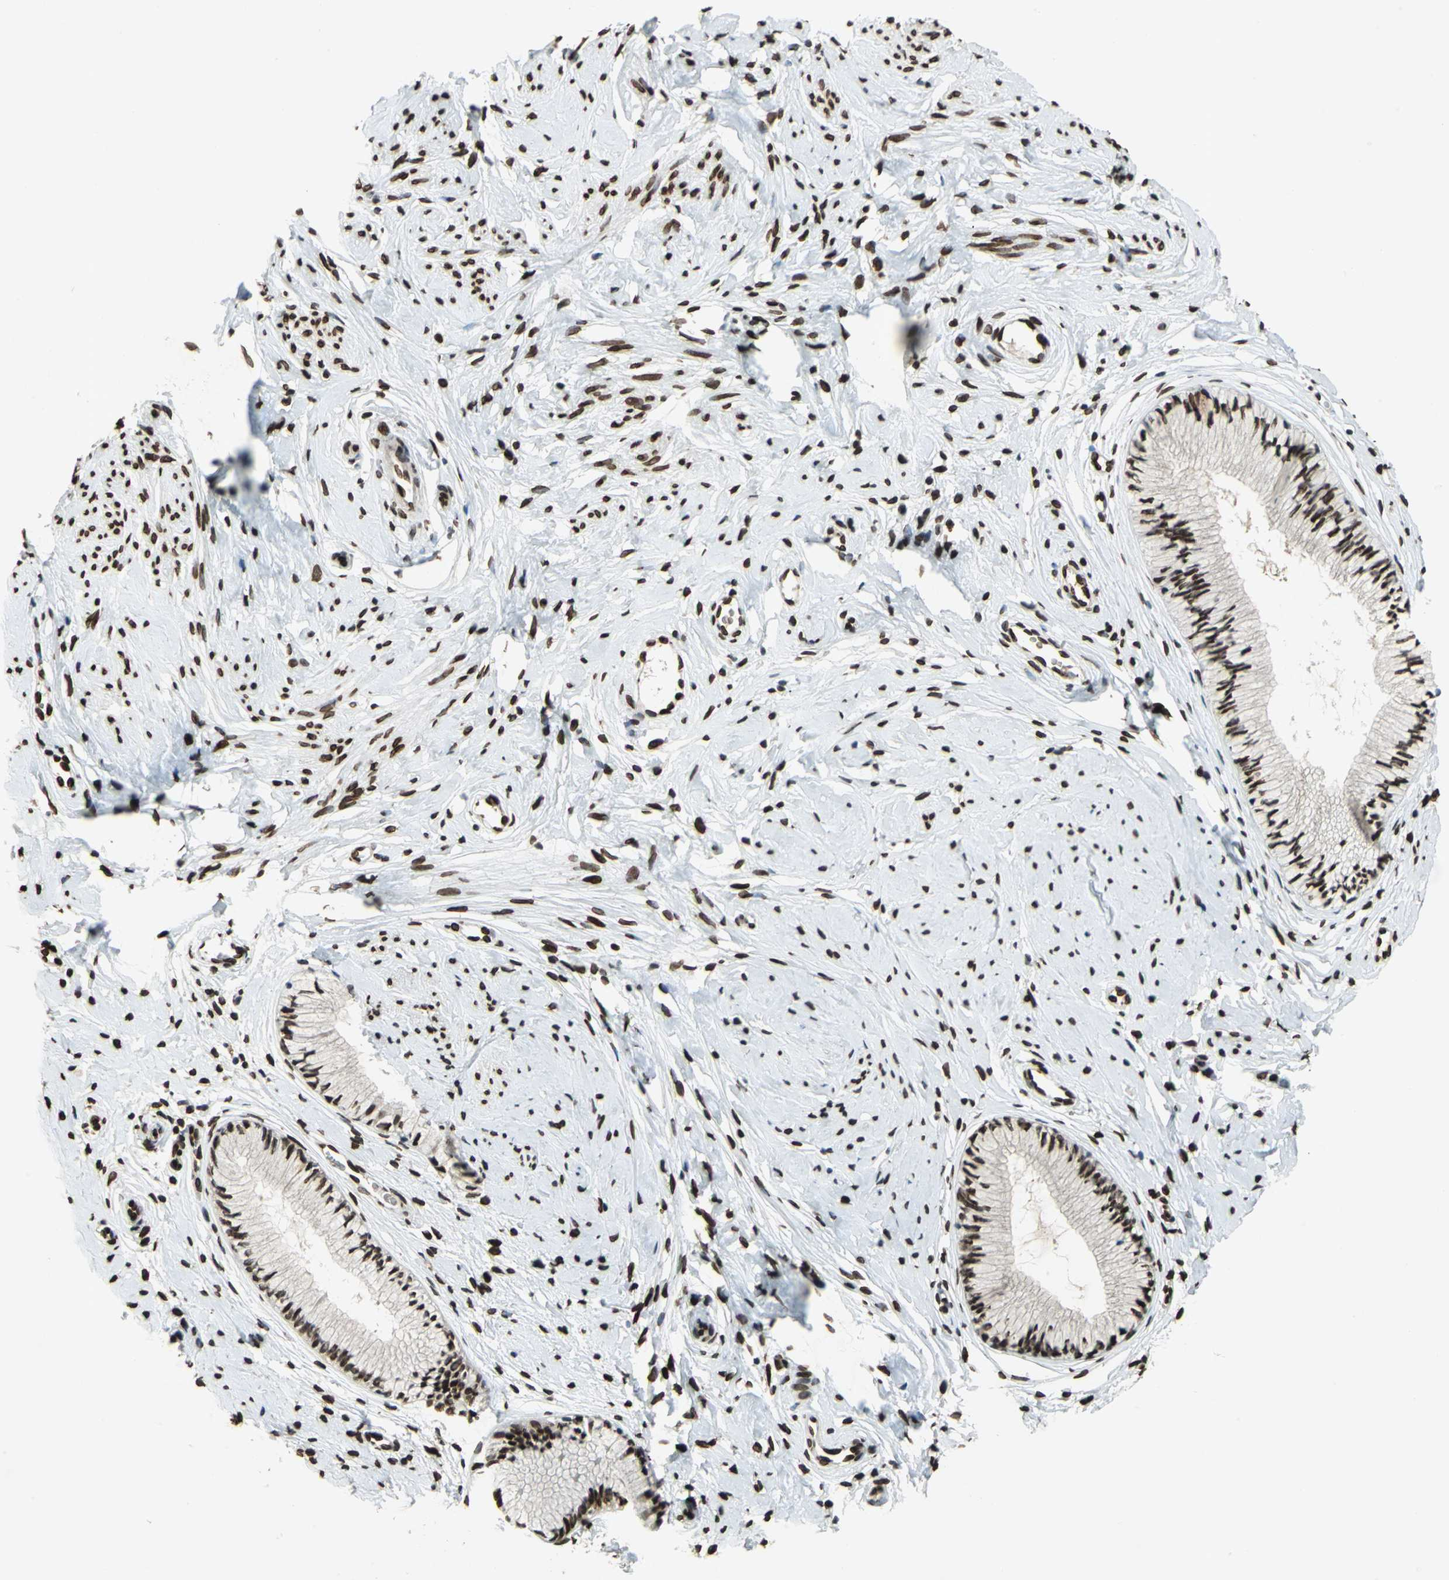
{"staining": {"intensity": "strong", "quantity": ">75%", "location": "nuclear"}, "tissue": "cervix", "cell_type": "Glandular cells", "image_type": "normal", "snomed": [{"axis": "morphology", "description": "Normal tissue, NOS"}, {"axis": "topography", "description": "Cervix"}], "caption": "Unremarkable cervix displays strong nuclear staining in approximately >75% of glandular cells, visualized by immunohistochemistry.", "gene": "ISY1", "patient": {"sex": "female", "age": 46}}